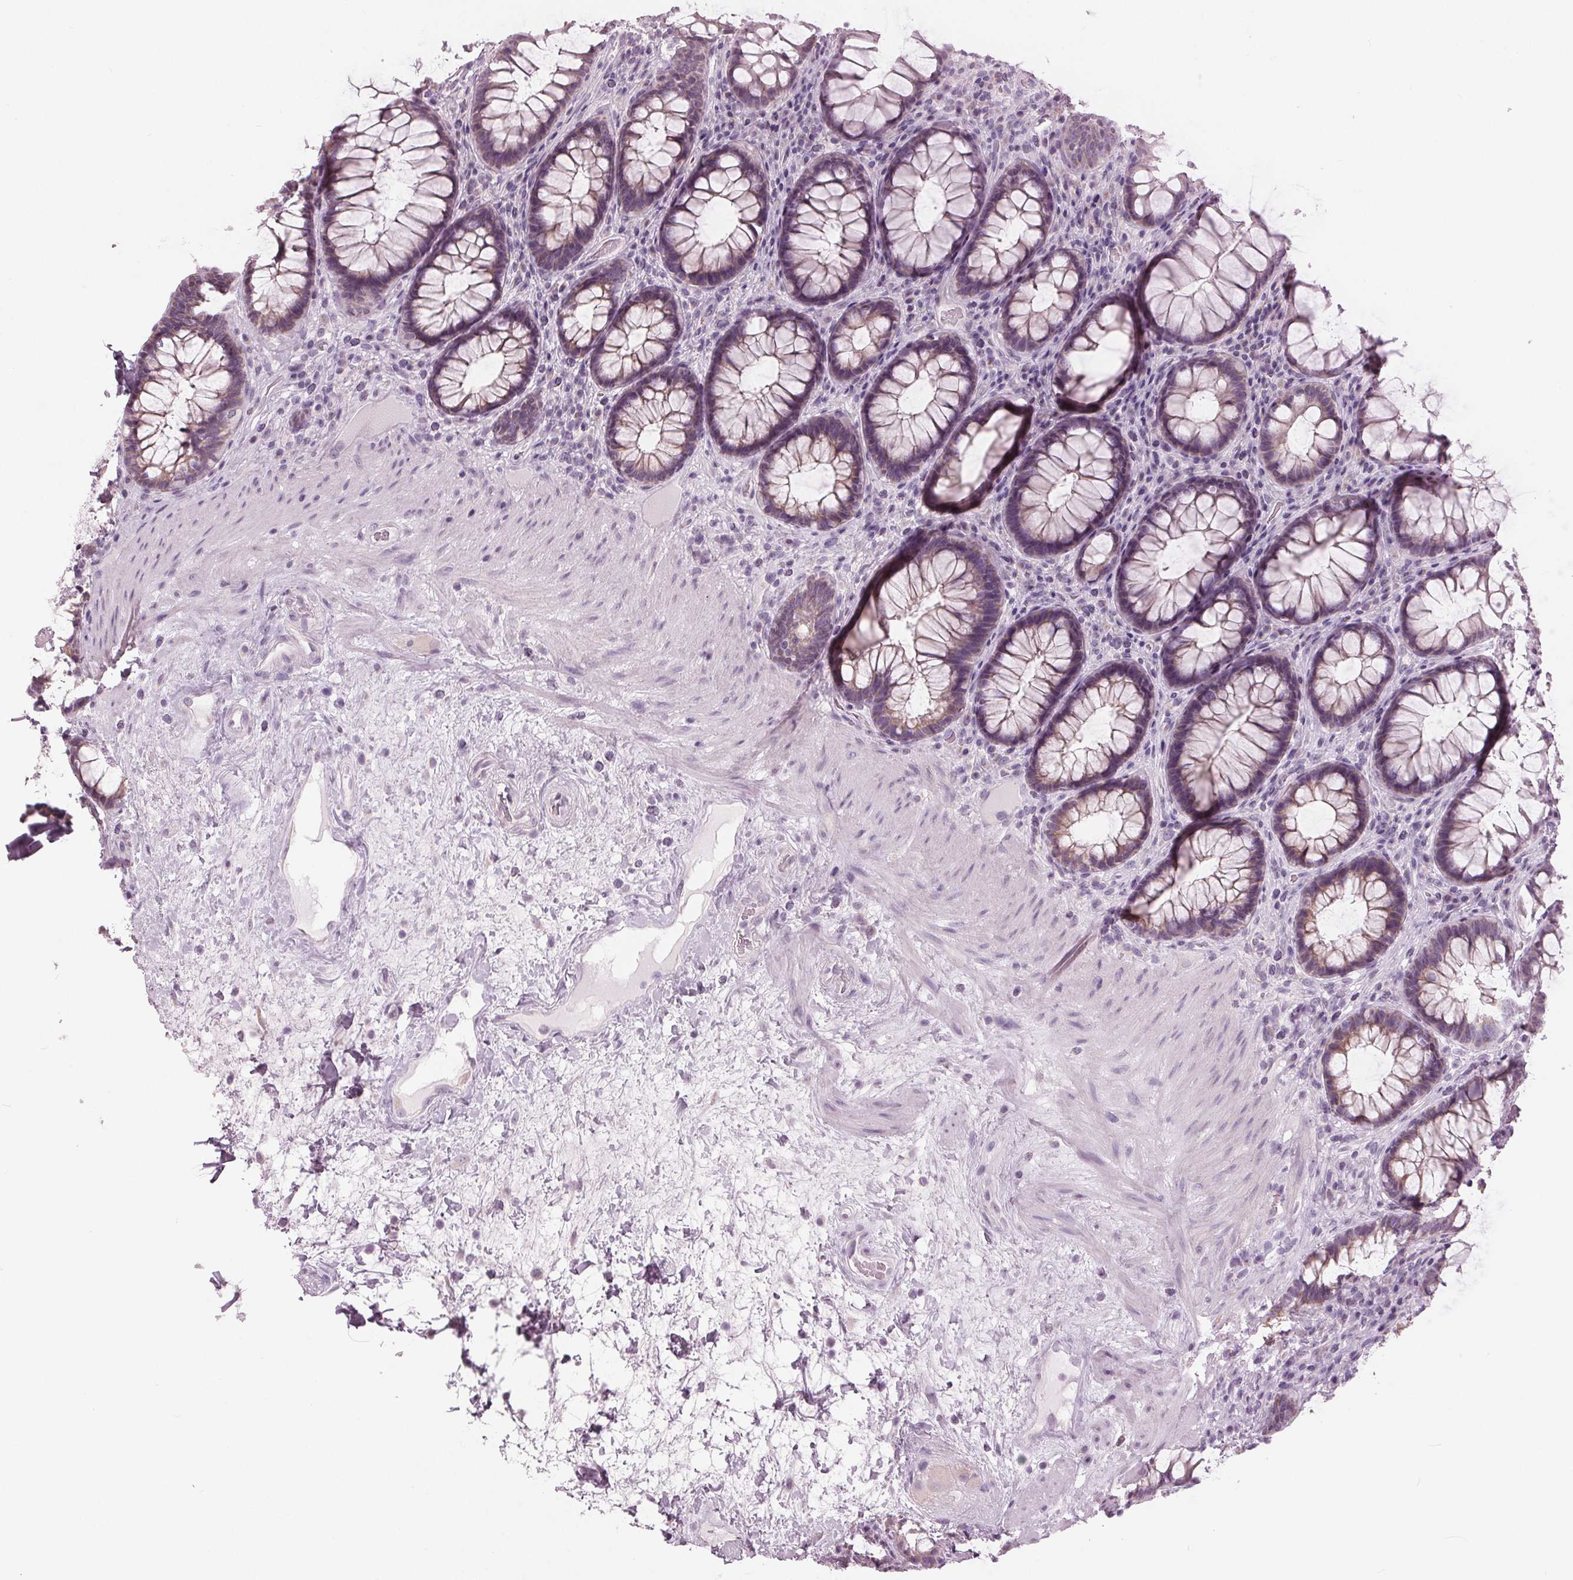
{"staining": {"intensity": "weak", "quantity": "25%-75%", "location": "cytoplasmic/membranous"}, "tissue": "rectum", "cell_type": "Glandular cells", "image_type": "normal", "snomed": [{"axis": "morphology", "description": "Normal tissue, NOS"}, {"axis": "topography", "description": "Rectum"}], "caption": "DAB (3,3'-diaminobenzidine) immunohistochemical staining of benign rectum reveals weak cytoplasmic/membranous protein staining in approximately 25%-75% of glandular cells.", "gene": "SAMD4A", "patient": {"sex": "male", "age": 72}}